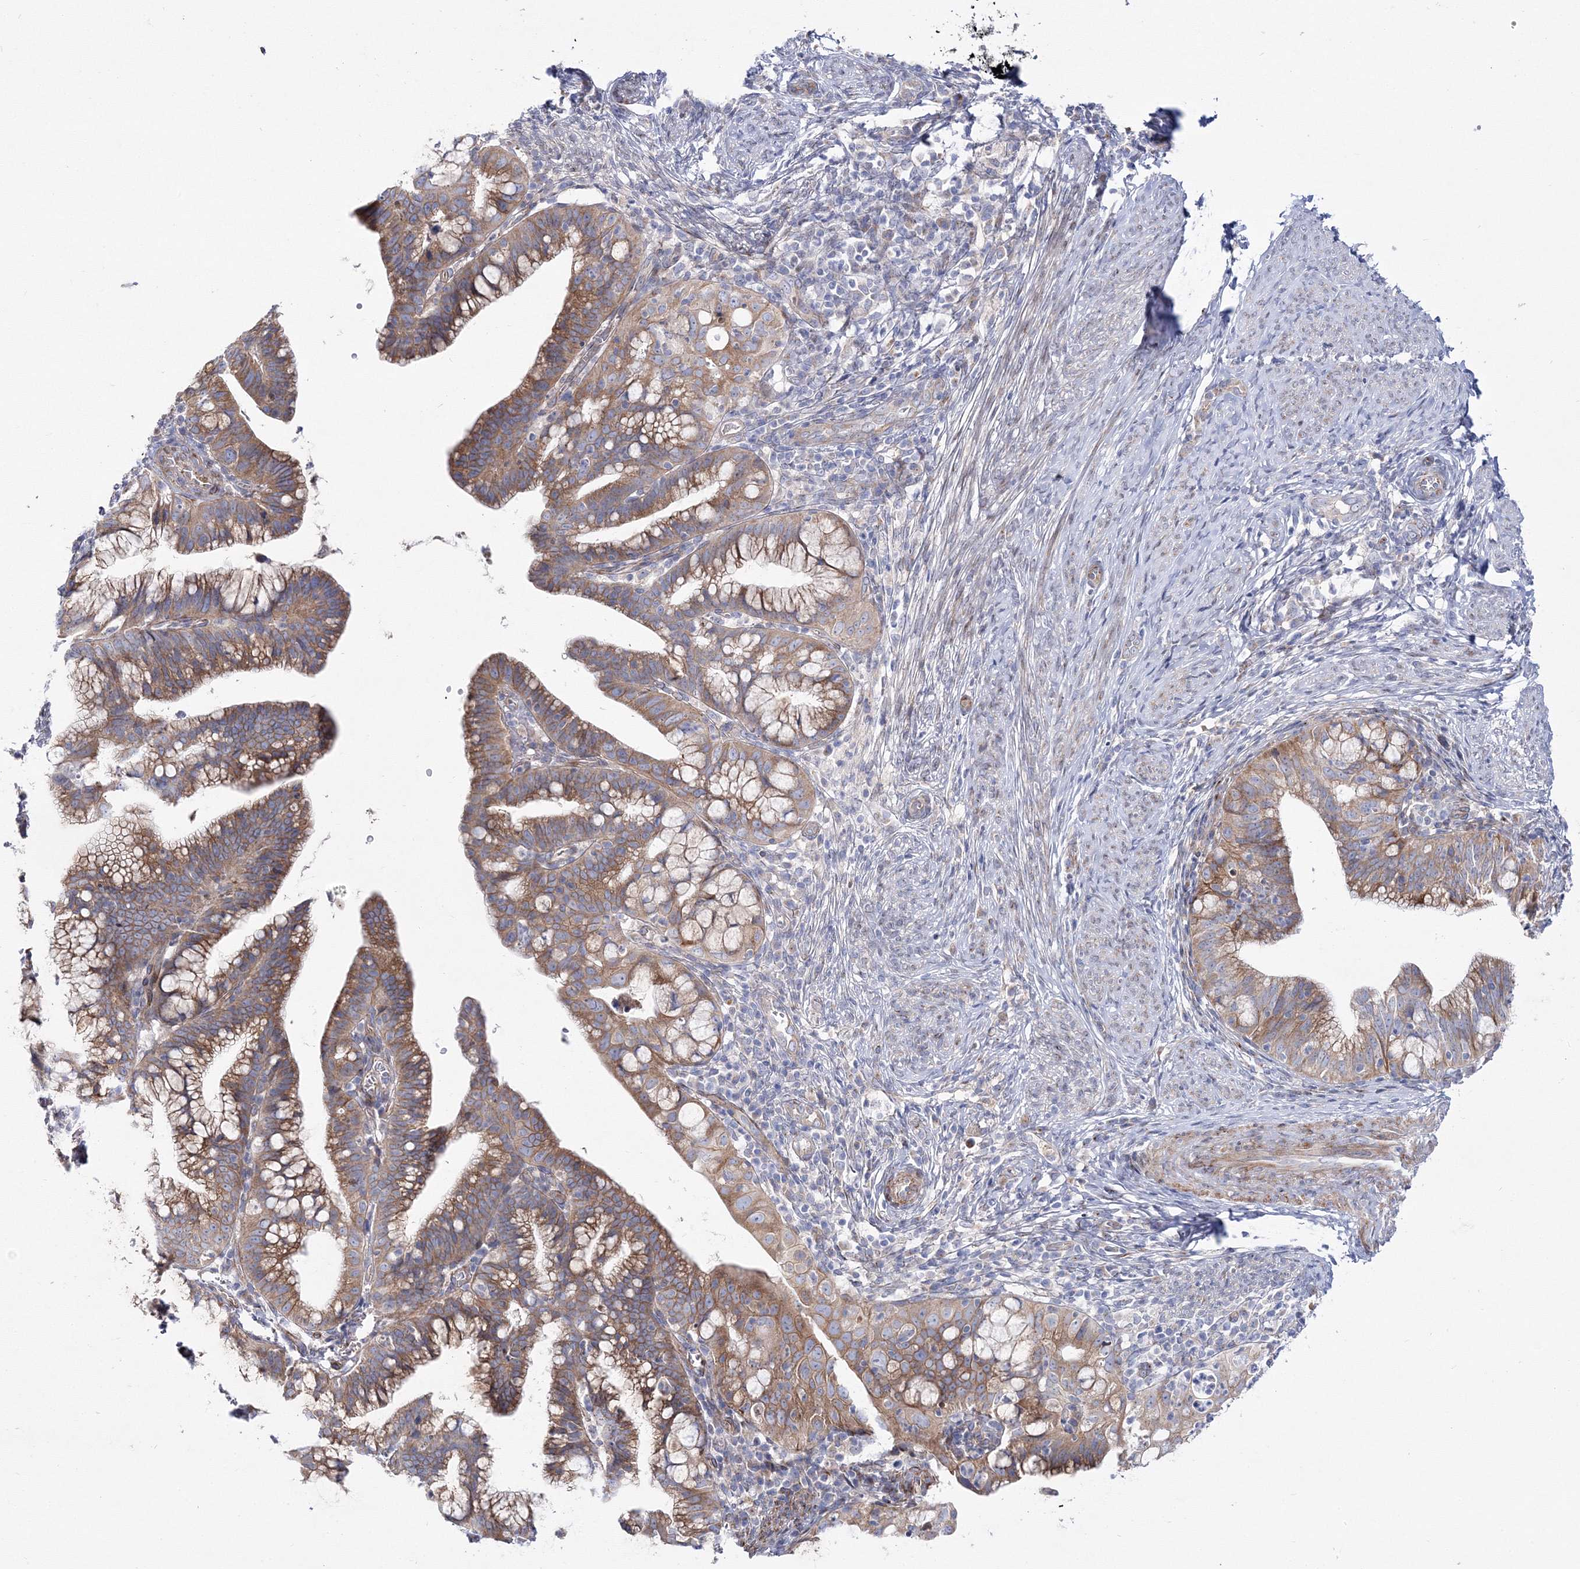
{"staining": {"intensity": "moderate", "quantity": ">75%", "location": "cytoplasmic/membranous"}, "tissue": "cervical cancer", "cell_type": "Tumor cells", "image_type": "cancer", "snomed": [{"axis": "morphology", "description": "Adenocarcinoma, NOS"}, {"axis": "topography", "description": "Cervix"}], "caption": "The immunohistochemical stain highlights moderate cytoplasmic/membranous staining in tumor cells of adenocarcinoma (cervical) tissue.", "gene": "ARHGAP32", "patient": {"sex": "female", "age": 36}}